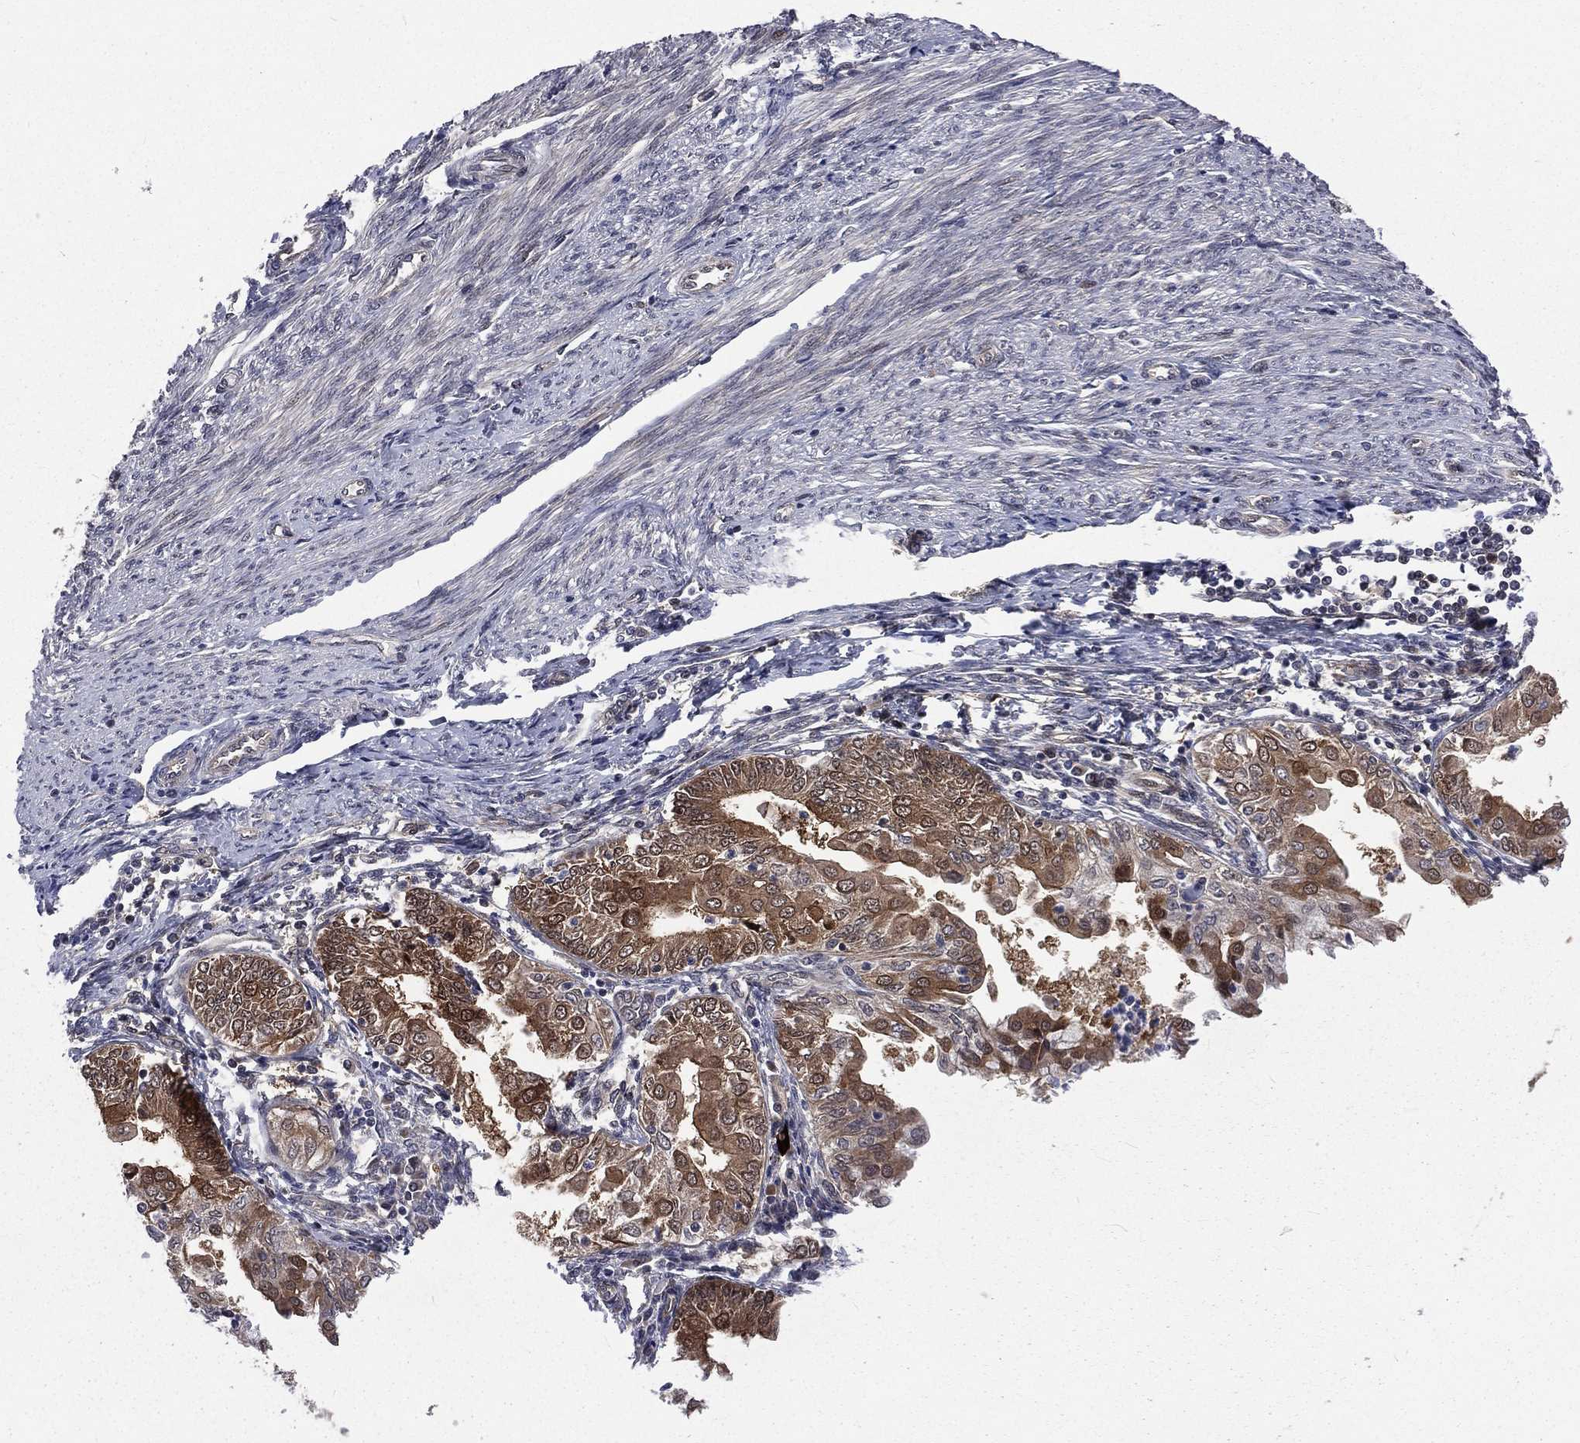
{"staining": {"intensity": "moderate", "quantity": ">75%", "location": "cytoplasmic/membranous"}, "tissue": "endometrial cancer", "cell_type": "Tumor cells", "image_type": "cancer", "snomed": [{"axis": "morphology", "description": "Adenocarcinoma, NOS"}, {"axis": "topography", "description": "Endometrium"}], "caption": "DAB (3,3'-diaminobenzidine) immunohistochemical staining of endometrial adenocarcinoma exhibits moderate cytoplasmic/membranous protein positivity in approximately >75% of tumor cells.", "gene": "ARL3", "patient": {"sex": "female", "age": 68}}